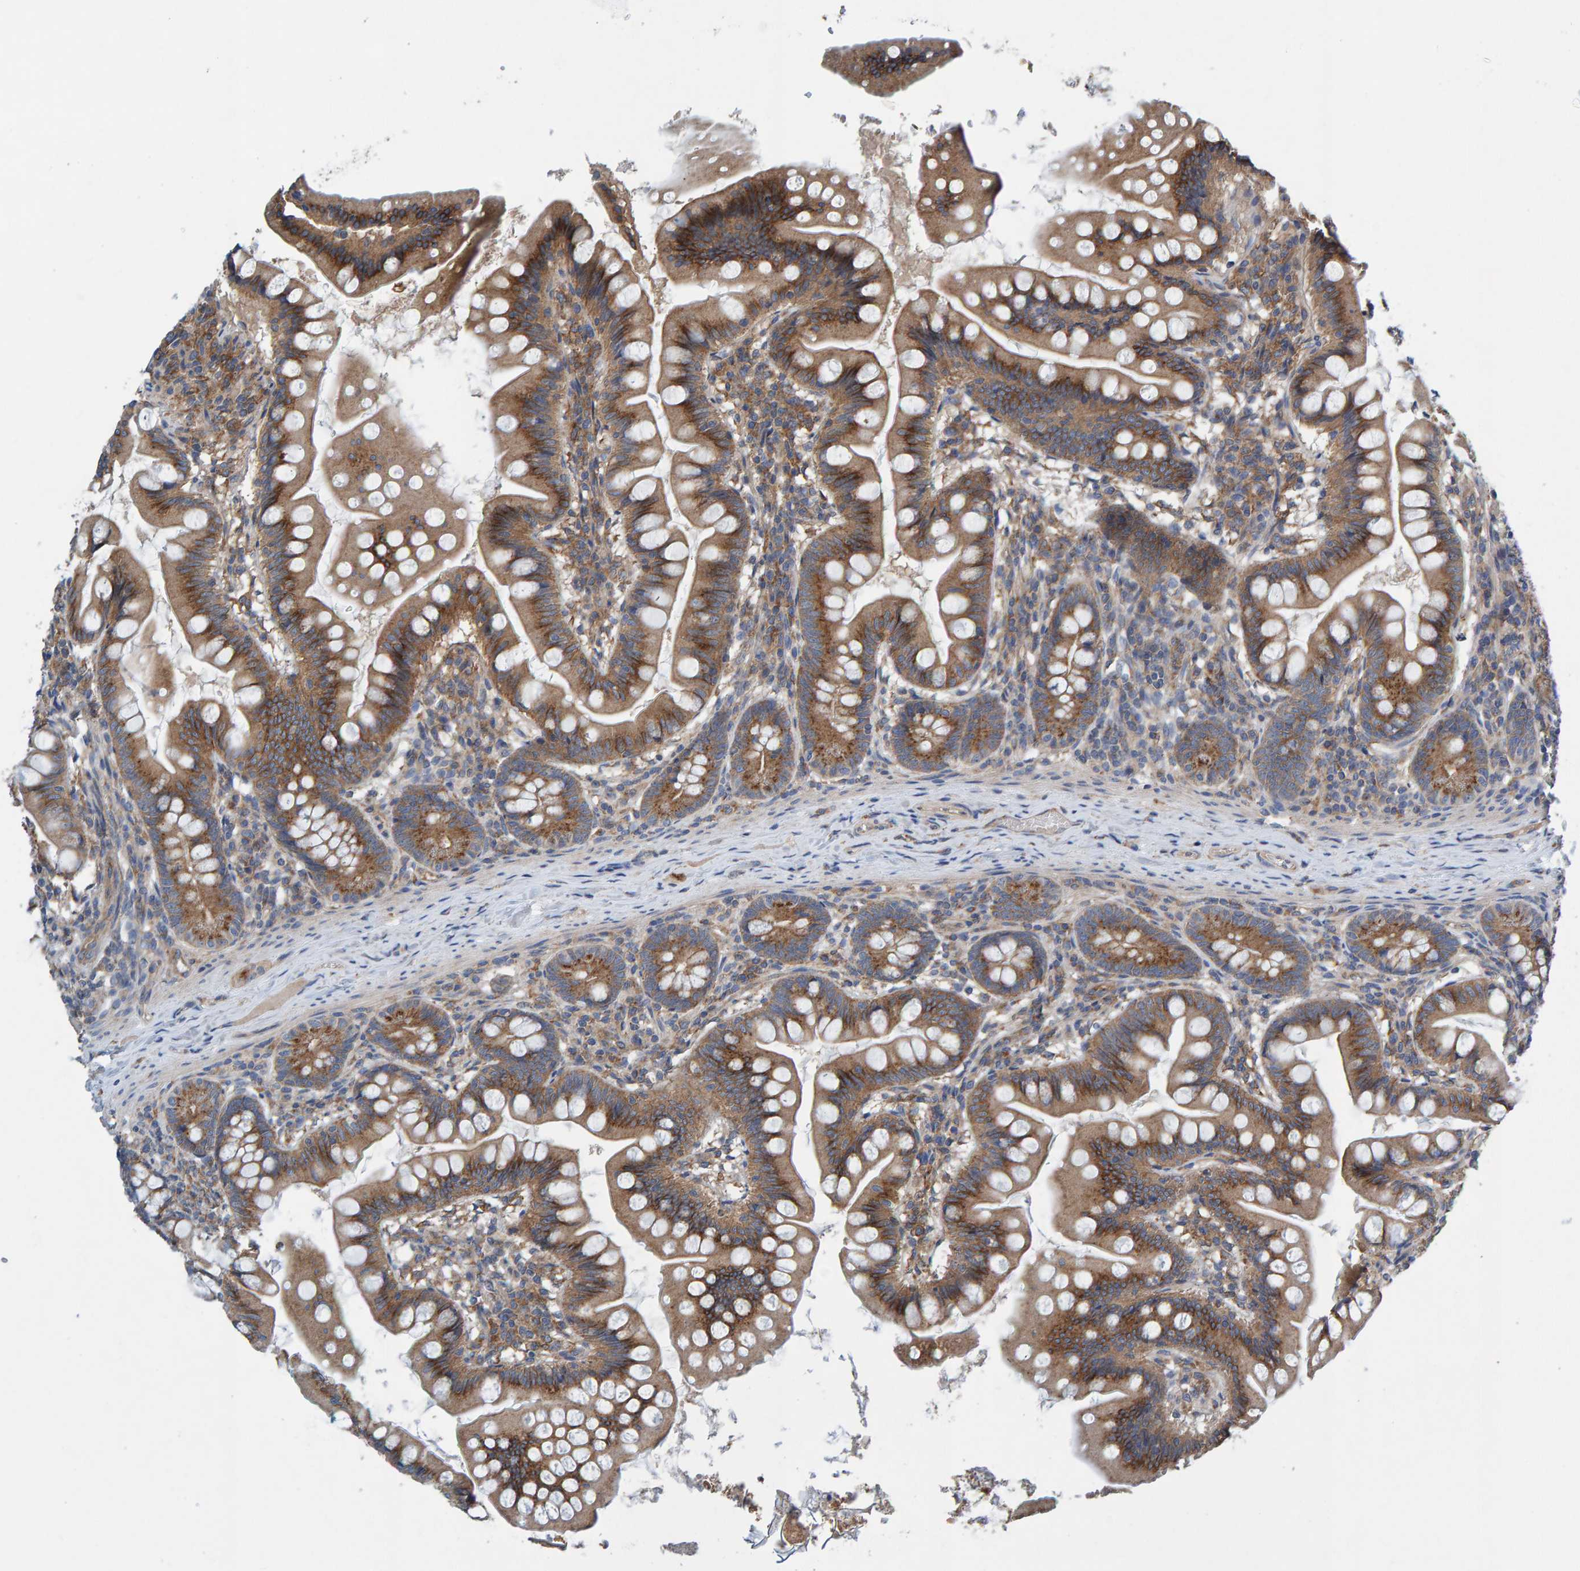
{"staining": {"intensity": "moderate", "quantity": ">75%", "location": "cytoplasmic/membranous"}, "tissue": "small intestine", "cell_type": "Glandular cells", "image_type": "normal", "snomed": [{"axis": "morphology", "description": "Normal tissue, NOS"}, {"axis": "topography", "description": "Small intestine"}], "caption": "IHC image of unremarkable human small intestine stained for a protein (brown), which reveals medium levels of moderate cytoplasmic/membranous expression in about >75% of glandular cells.", "gene": "MKLN1", "patient": {"sex": "male", "age": 7}}